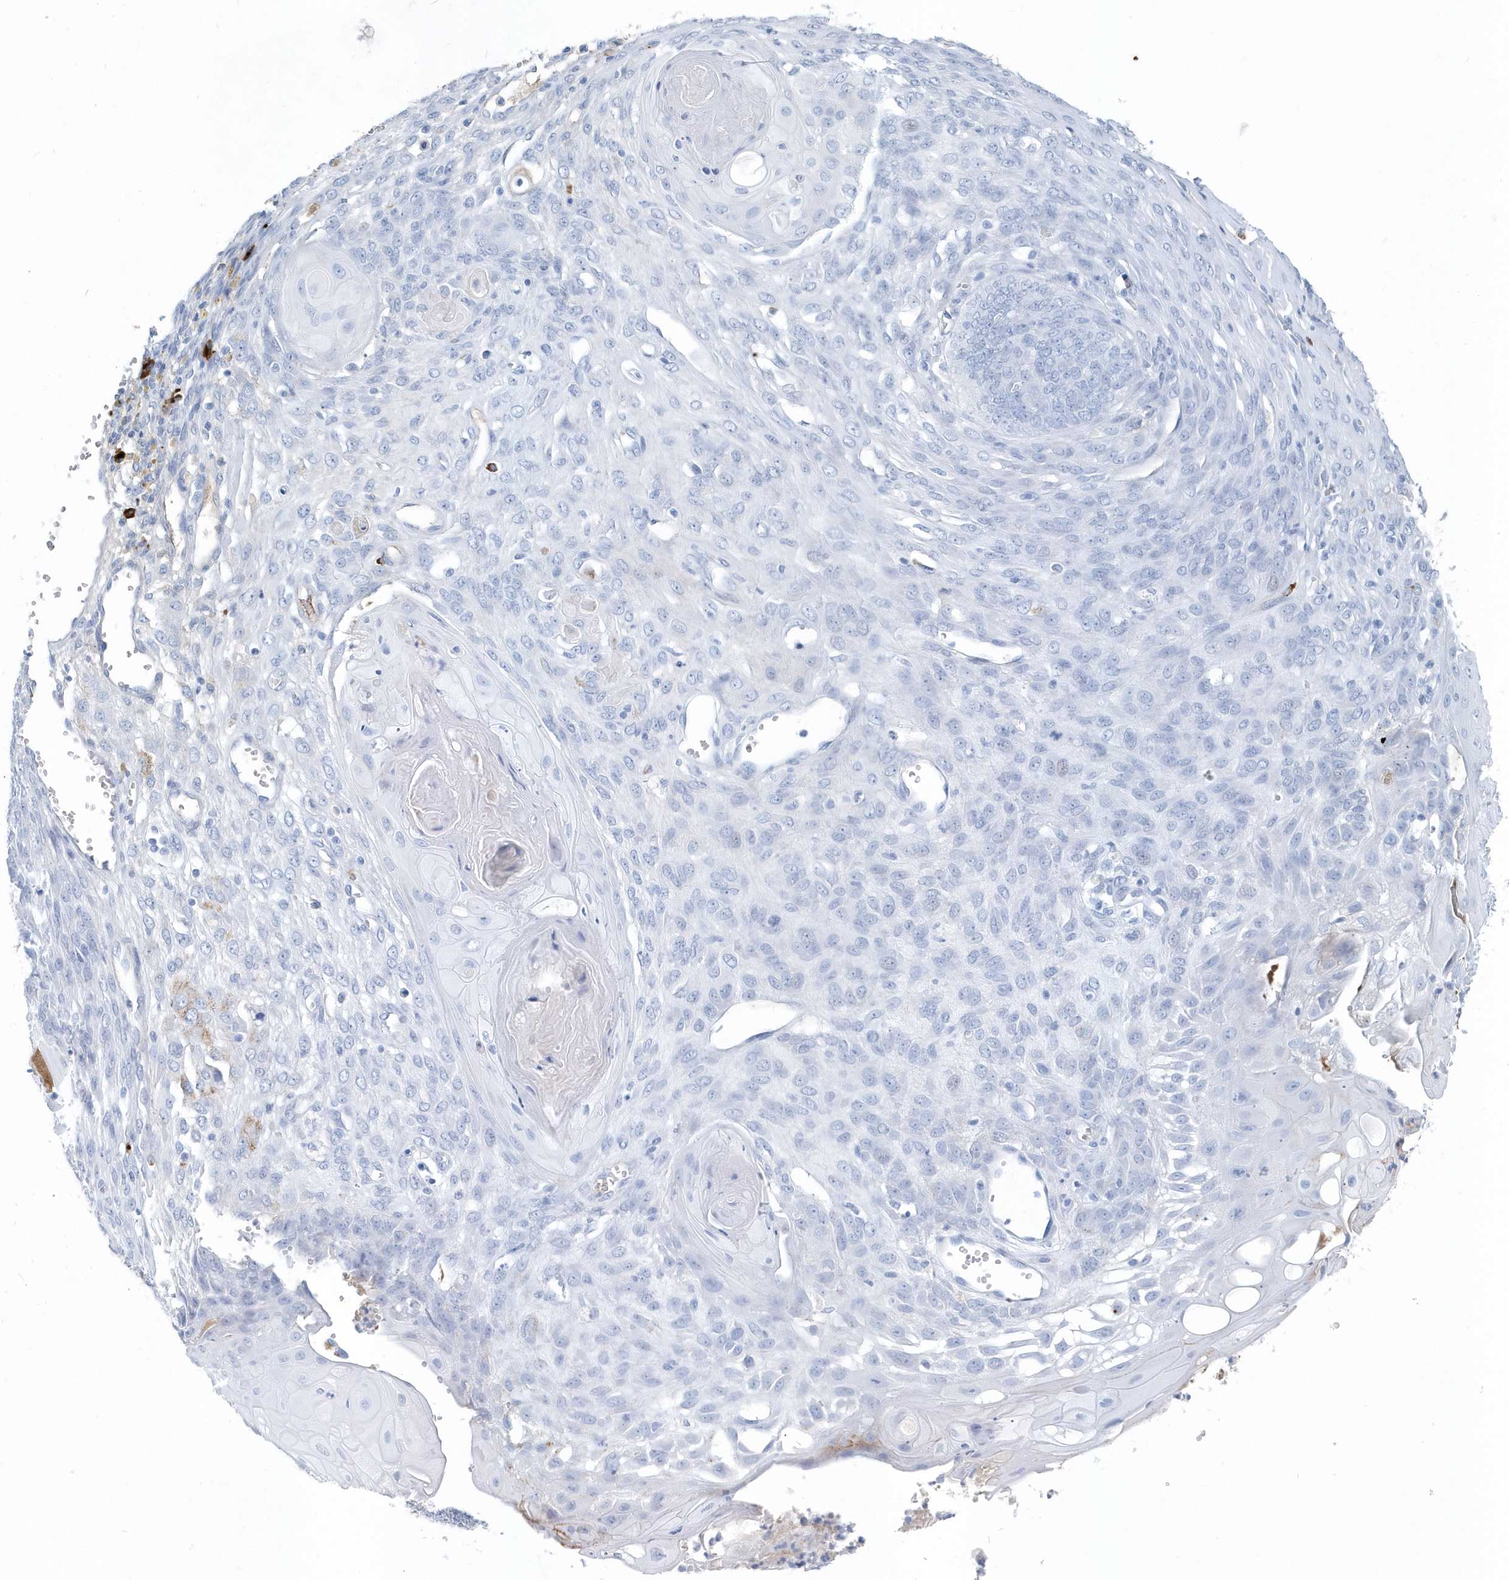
{"staining": {"intensity": "negative", "quantity": "none", "location": "none"}, "tissue": "endometrial cancer", "cell_type": "Tumor cells", "image_type": "cancer", "snomed": [{"axis": "morphology", "description": "Adenocarcinoma, NOS"}, {"axis": "topography", "description": "Endometrium"}], "caption": "An image of endometrial cancer stained for a protein shows no brown staining in tumor cells. (DAB (3,3'-diaminobenzidine) immunohistochemistry visualized using brightfield microscopy, high magnification).", "gene": "JCHAIN", "patient": {"sex": "female", "age": 32}}